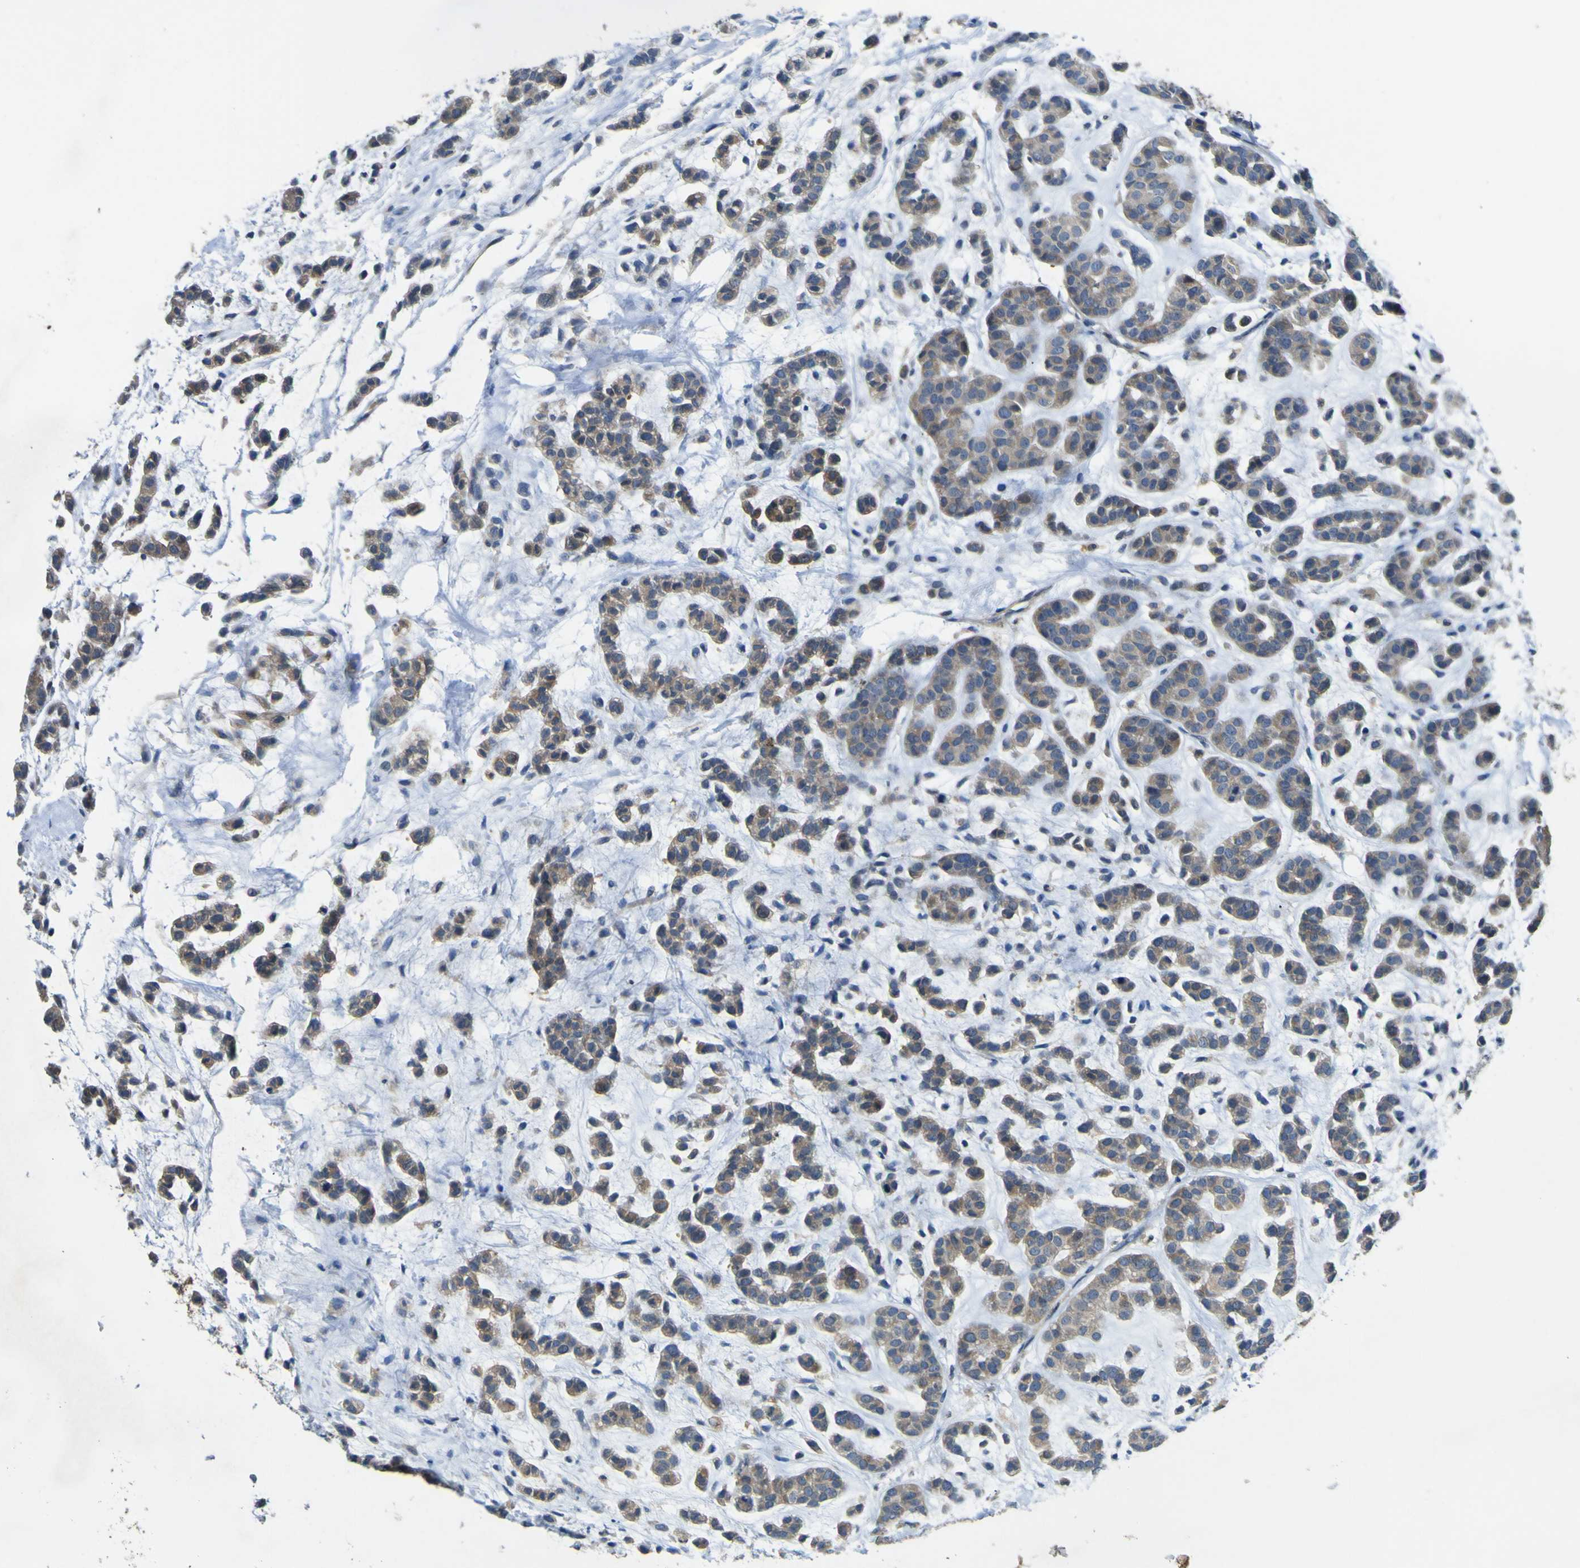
{"staining": {"intensity": "moderate", "quantity": ">75%", "location": "cytoplasmic/membranous"}, "tissue": "head and neck cancer", "cell_type": "Tumor cells", "image_type": "cancer", "snomed": [{"axis": "morphology", "description": "Adenocarcinoma, NOS"}, {"axis": "morphology", "description": "Adenoma, NOS"}, {"axis": "topography", "description": "Head-Neck"}], "caption": "Protein staining demonstrates moderate cytoplasmic/membranous expression in approximately >75% of tumor cells in head and neck cancer (adenoma).", "gene": "EML2", "patient": {"sex": "female", "age": 55}}